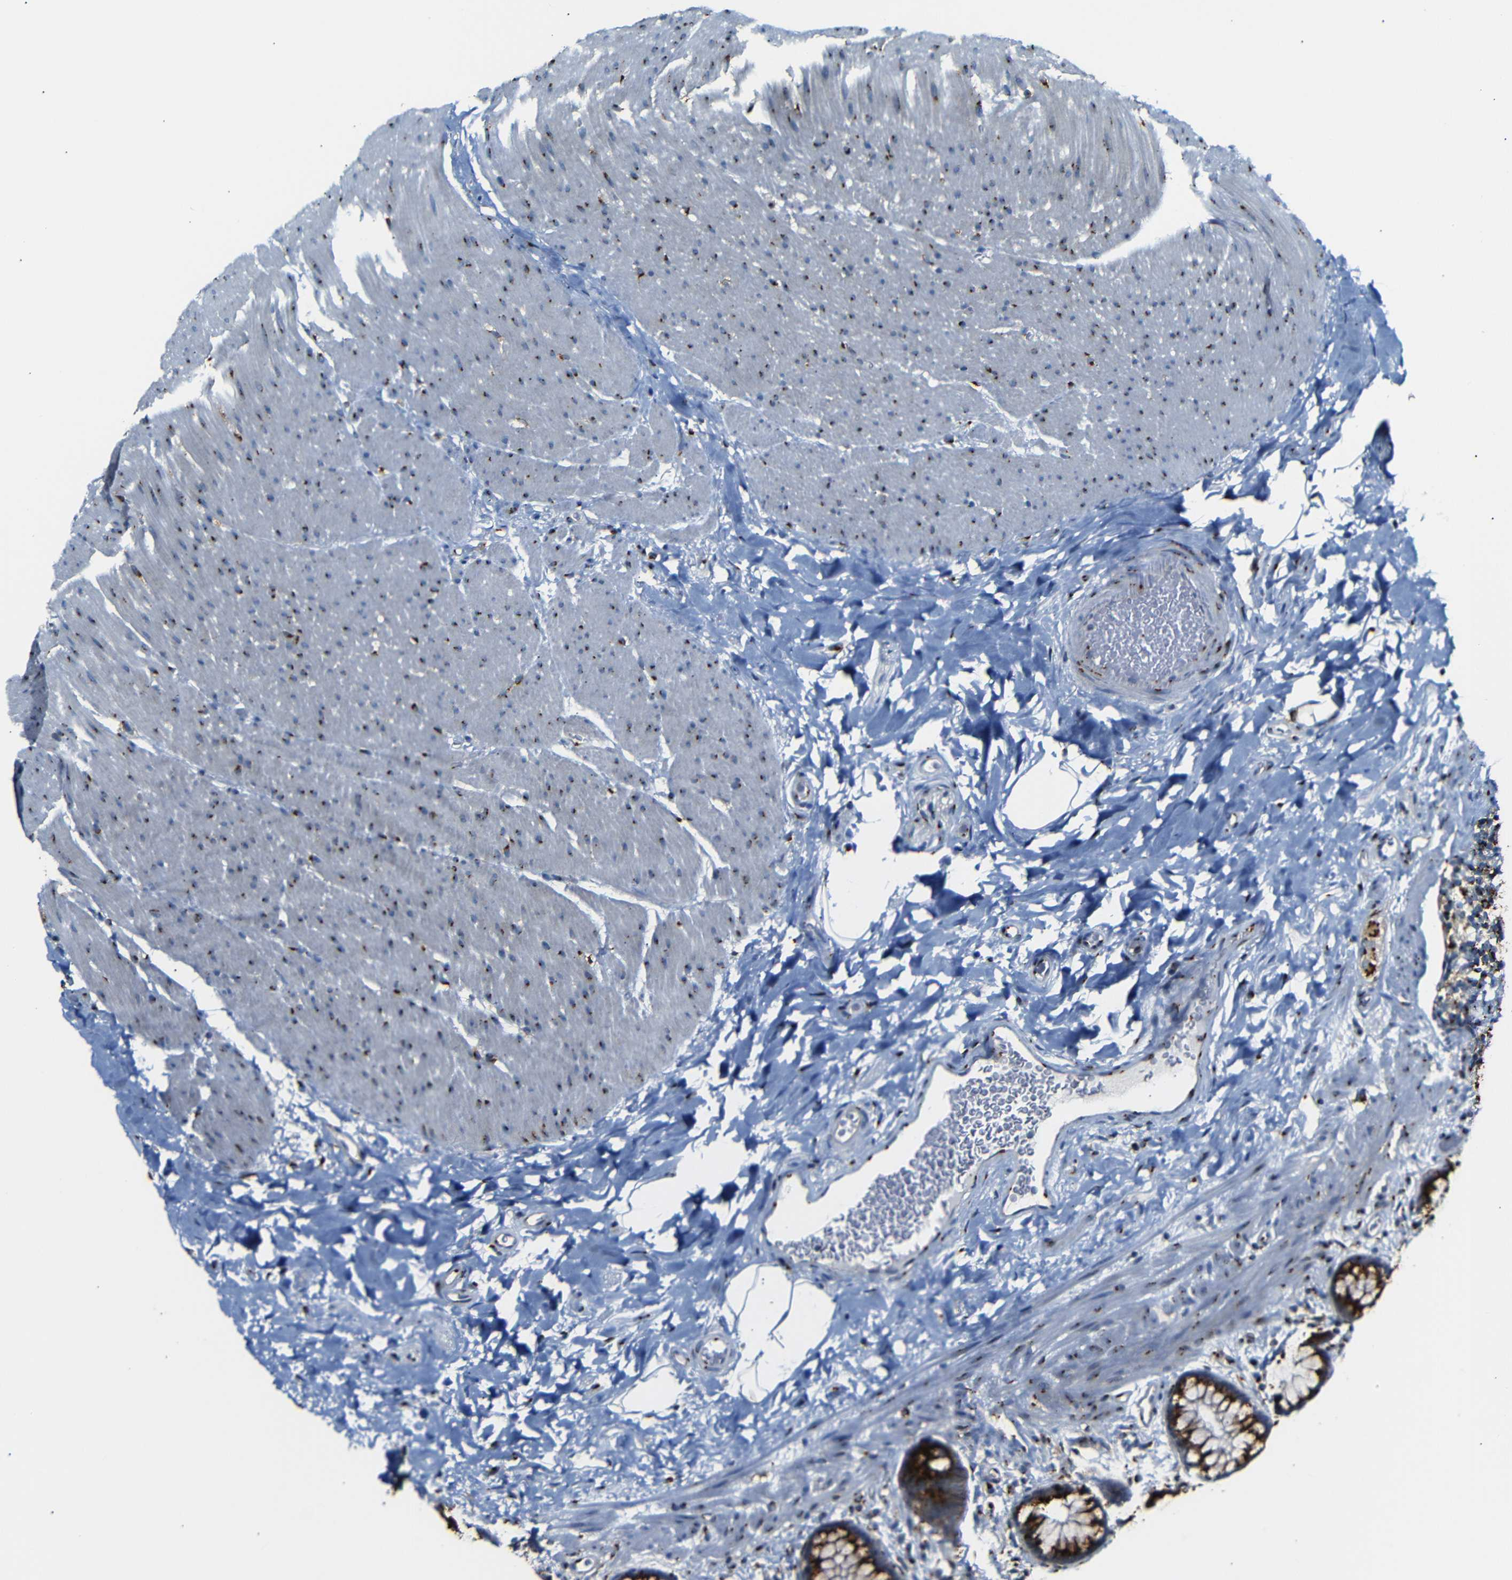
{"staining": {"intensity": "moderate", "quantity": "25%-75%", "location": "cytoplasmic/membranous"}, "tissue": "colon", "cell_type": "Endothelial cells", "image_type": "normal", "snomed": [{"axis": "morphology", "description": "Normal tissue, NOS"}, {"axis": "topography", "description": "Colon"}], "caption": "Colon was stained to show a protein in brown. There is medium levels of moderate cytoplasmic/membranous expression in about 25%-75% of endothelial cells. (DAB (3,3'-diaminobenzidine) IHC with brightfield microscopy, high magnification).", "gene": "TGOLN2", "patient": {"sex": "female", "age": 80}}